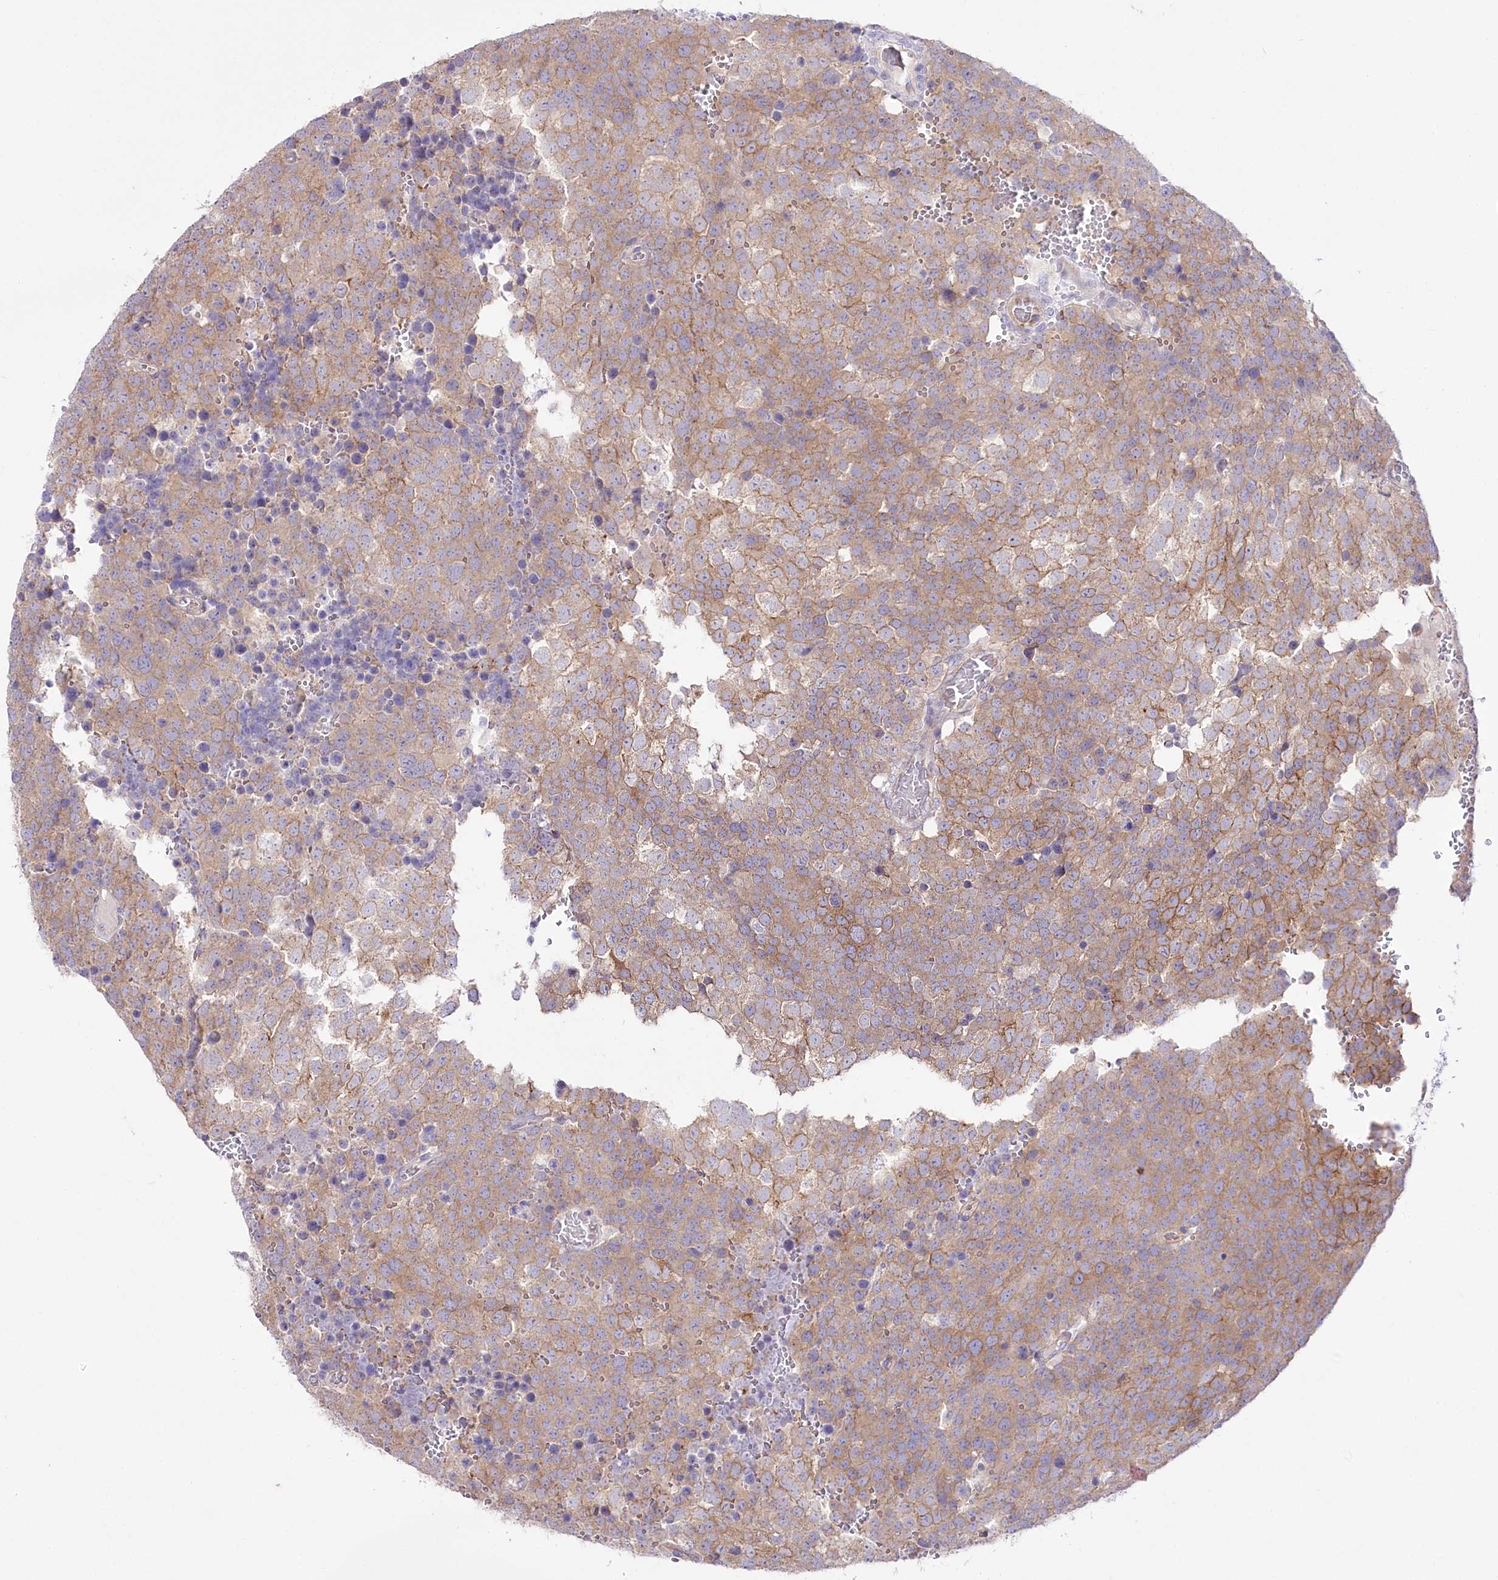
{"staining": {"intensity": "moderate", "quantity": "25%-75%", "location": "cytoplasmic/membranous"}, "tissue": "testis cancer", "cell_type": "Tumor cells", "image_type": "cancer", "snomed": [{"axis": "morphology", "description": "Seminoma, NOS"}, {"axis": "topography", "description": "Testis"}], "caption": "This is a photomicrograph of immunohistochemistry staining of seminoma (testis), which shows moderate positivity in the cytoplasmic/membranous of tumor cells.", "gene": "LRRC34", "patient": {"sex": "male", "age": 71}}